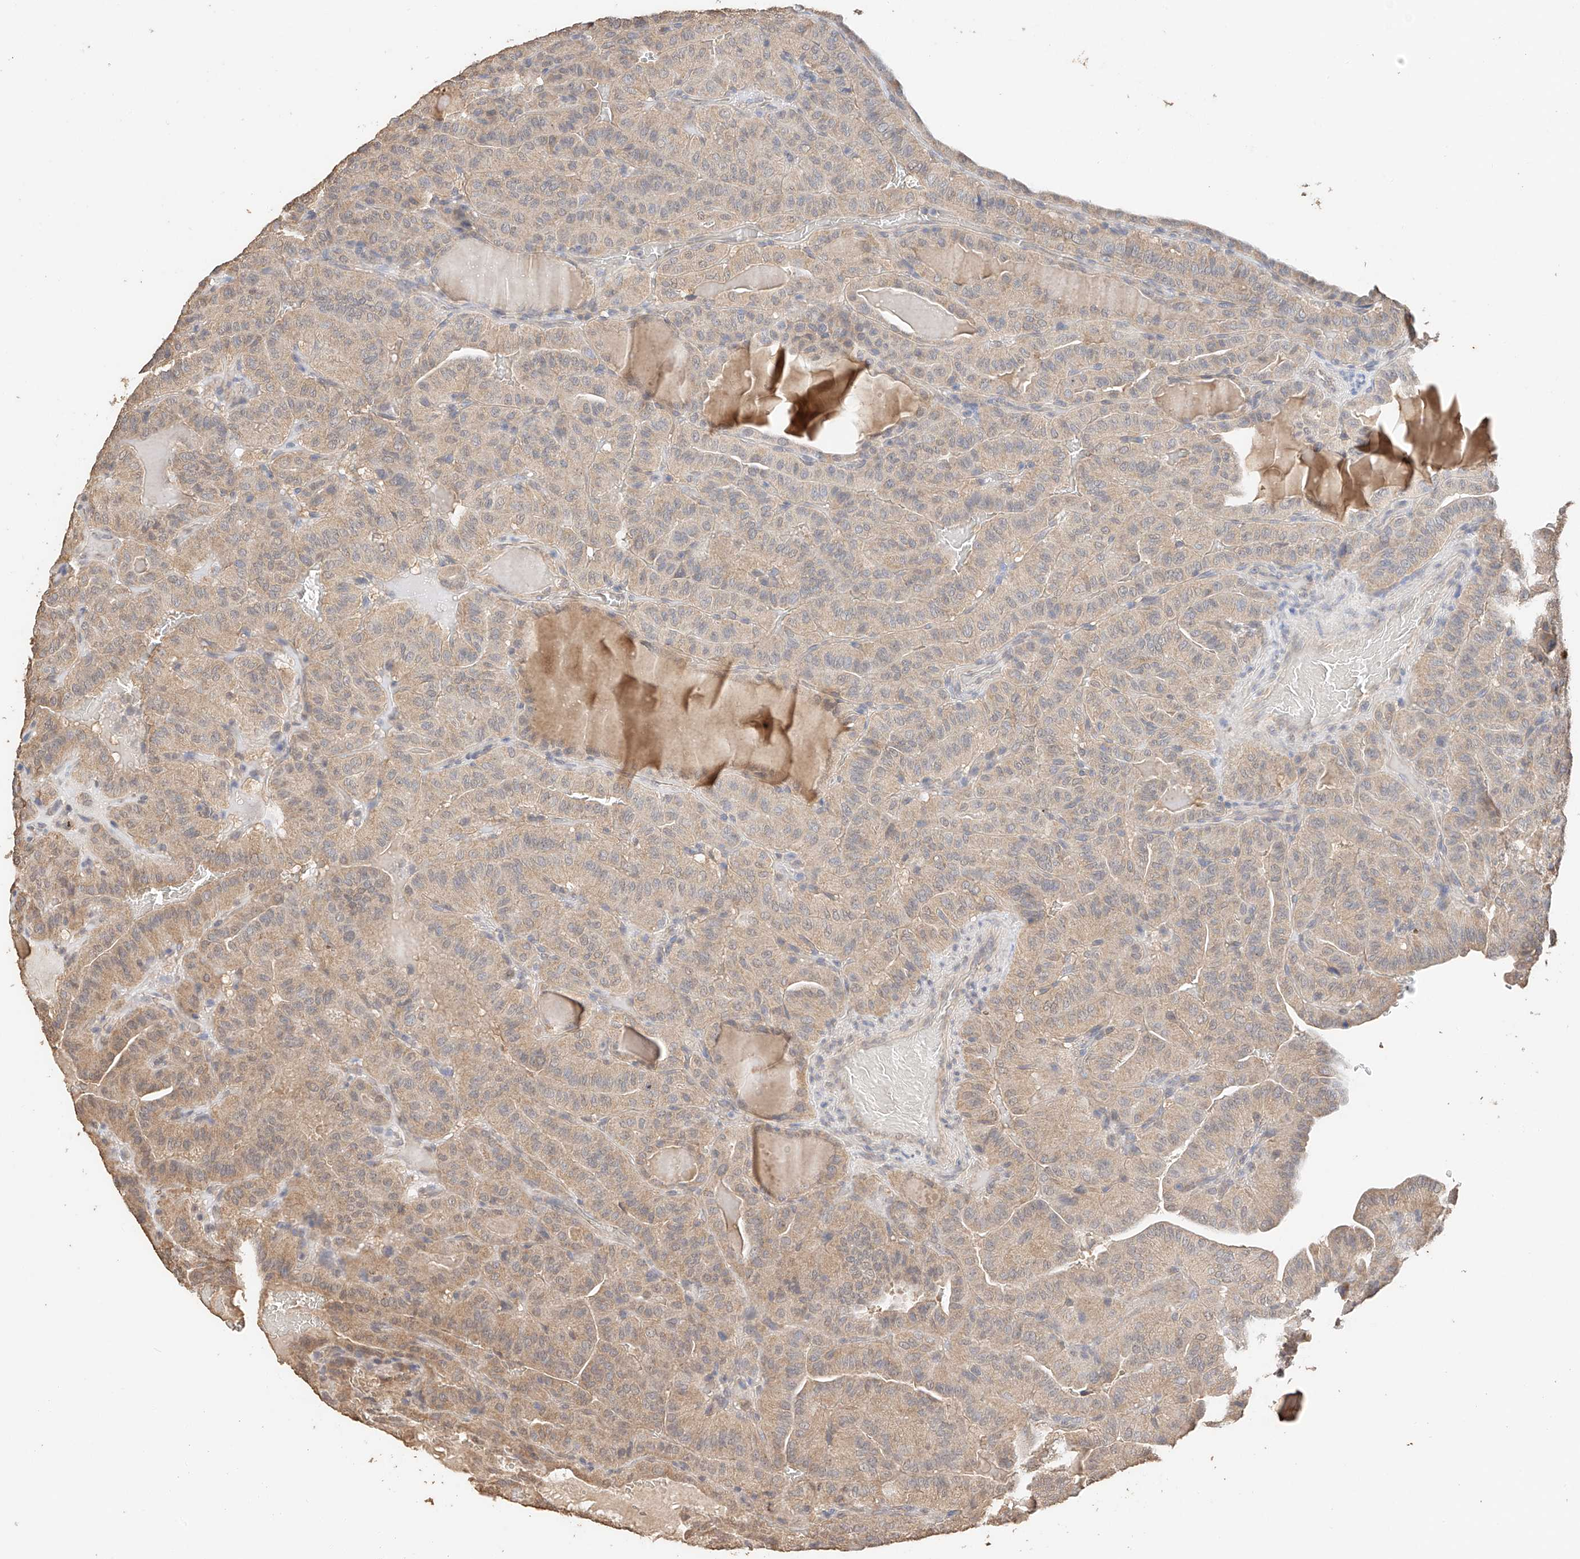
{"staining": {"intensity": "weak", "quantity": ">75%", "location": "cytoplasmic/membranous"}, "tissue": "thyroid cancer", "cell_type": "Tumor cells", "image_type": "cancer", "snomed": [{"axis": "morphology", "description": "Papillary adenocarcinoma, NOS"}, {"axis": "topography", "description": "Thyroid gland"}], "caption": "Immunohistochemical staining of human thyroid papillary adenocarcinoma exhibits low levels of weak cytoplasmic/membranous protein staining in about >75% of tumor cells. (brown staining indicates protein expression, while blue staining denotes nuclei).", "gene": "IL22RA2", "patient": {"sex": "male", "age": 77}}